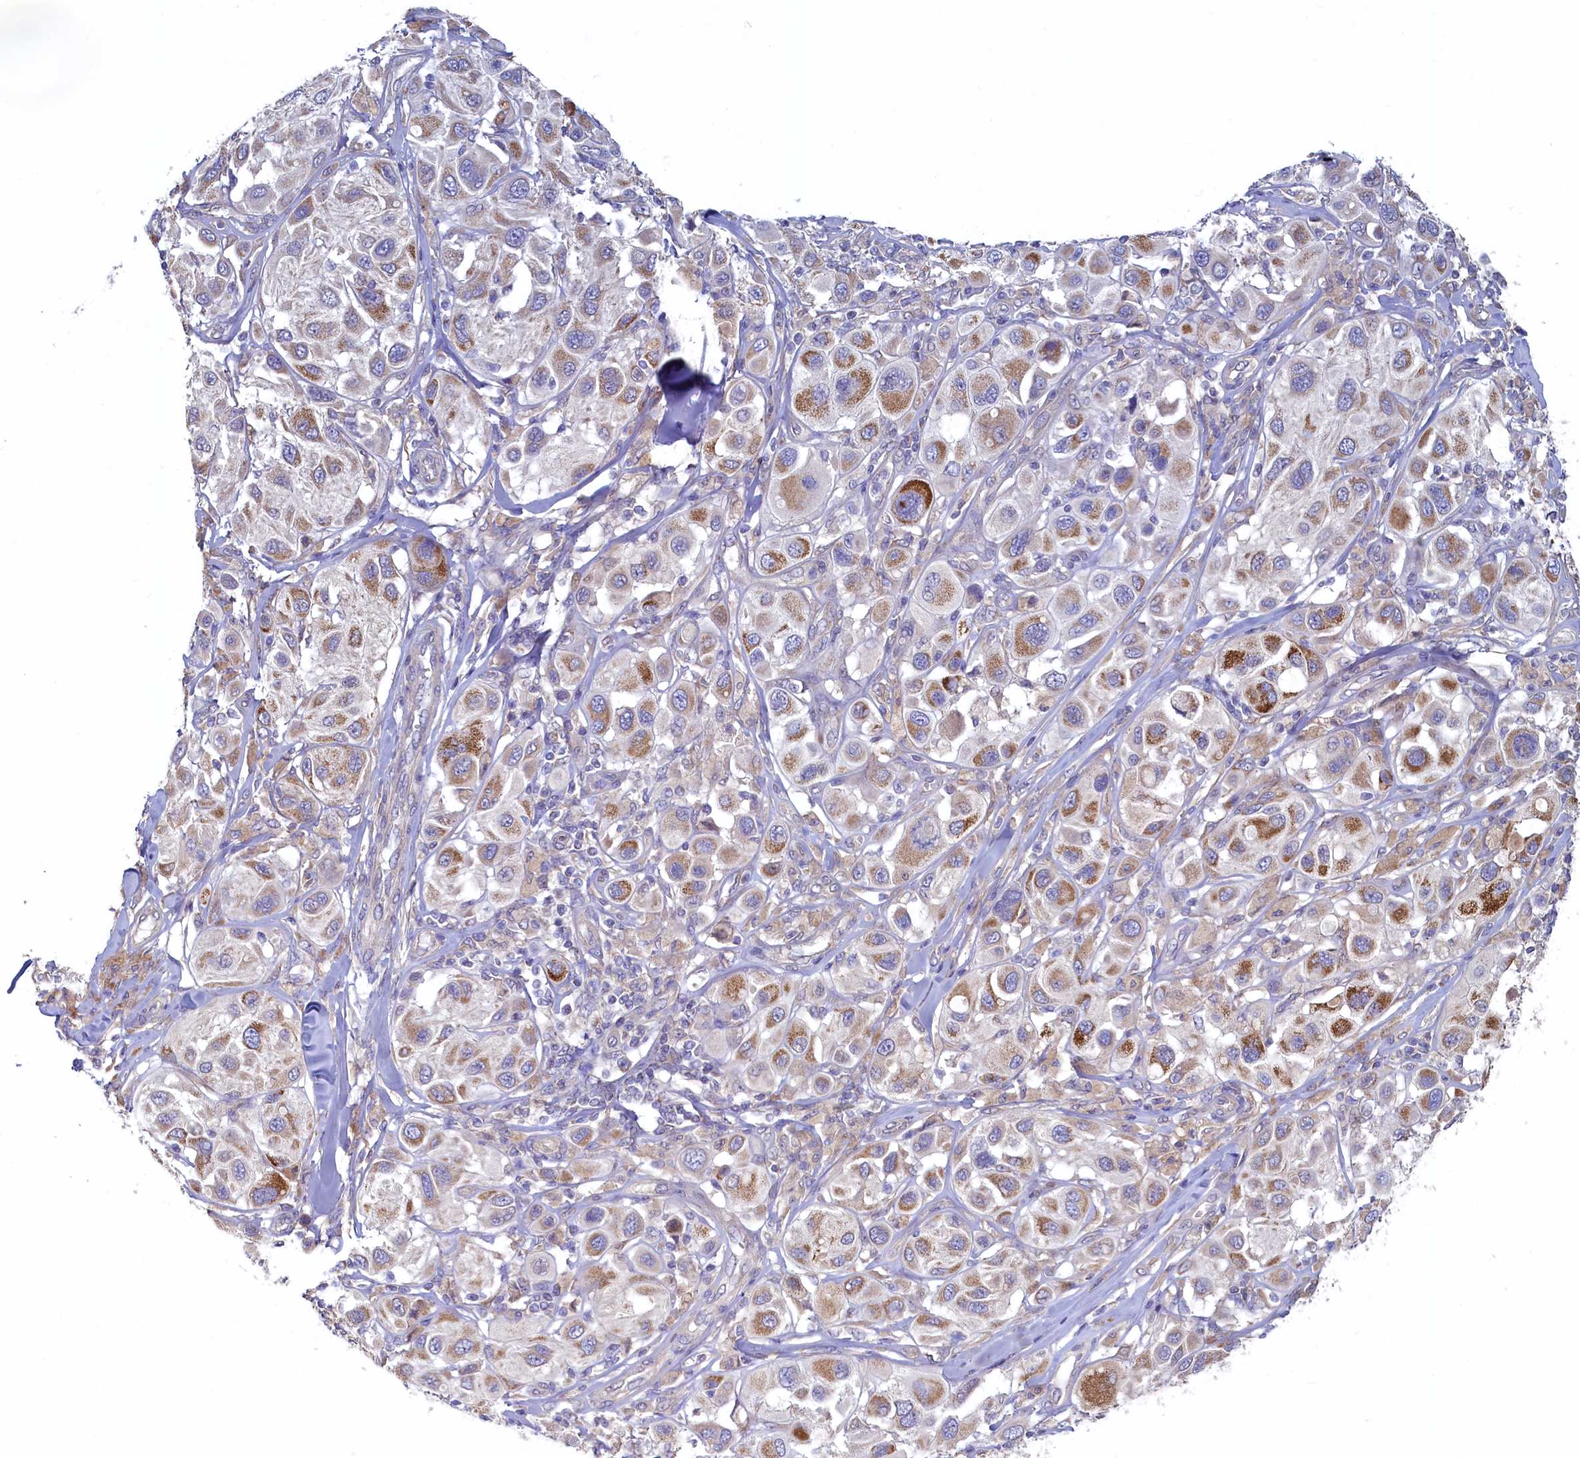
{"staining": {"intensity": "moderate", "quantity": "25%-75%", "location": "cytoplasmic/membranous"}, "tissue": "melanoma", "cell_type": "Tumor cells", "image_type": "cancer", "snomed": [{"axis": "morphology", "description": "Malignant melanoma, Metastatic site"}, {"axis": "topography", "description": "Skin"}], "caption": "Protein staining displays moderate cytoplasmic/membranous positivity in approximately 25%-75% of tumor cells in melanoma. (Stains: DAB in brown, nuclei in blue, Microscopy: brightfield microscopy at high magnification).", "gene": "SPATA2L", "patient": {"sex": "male", "age": 41}}